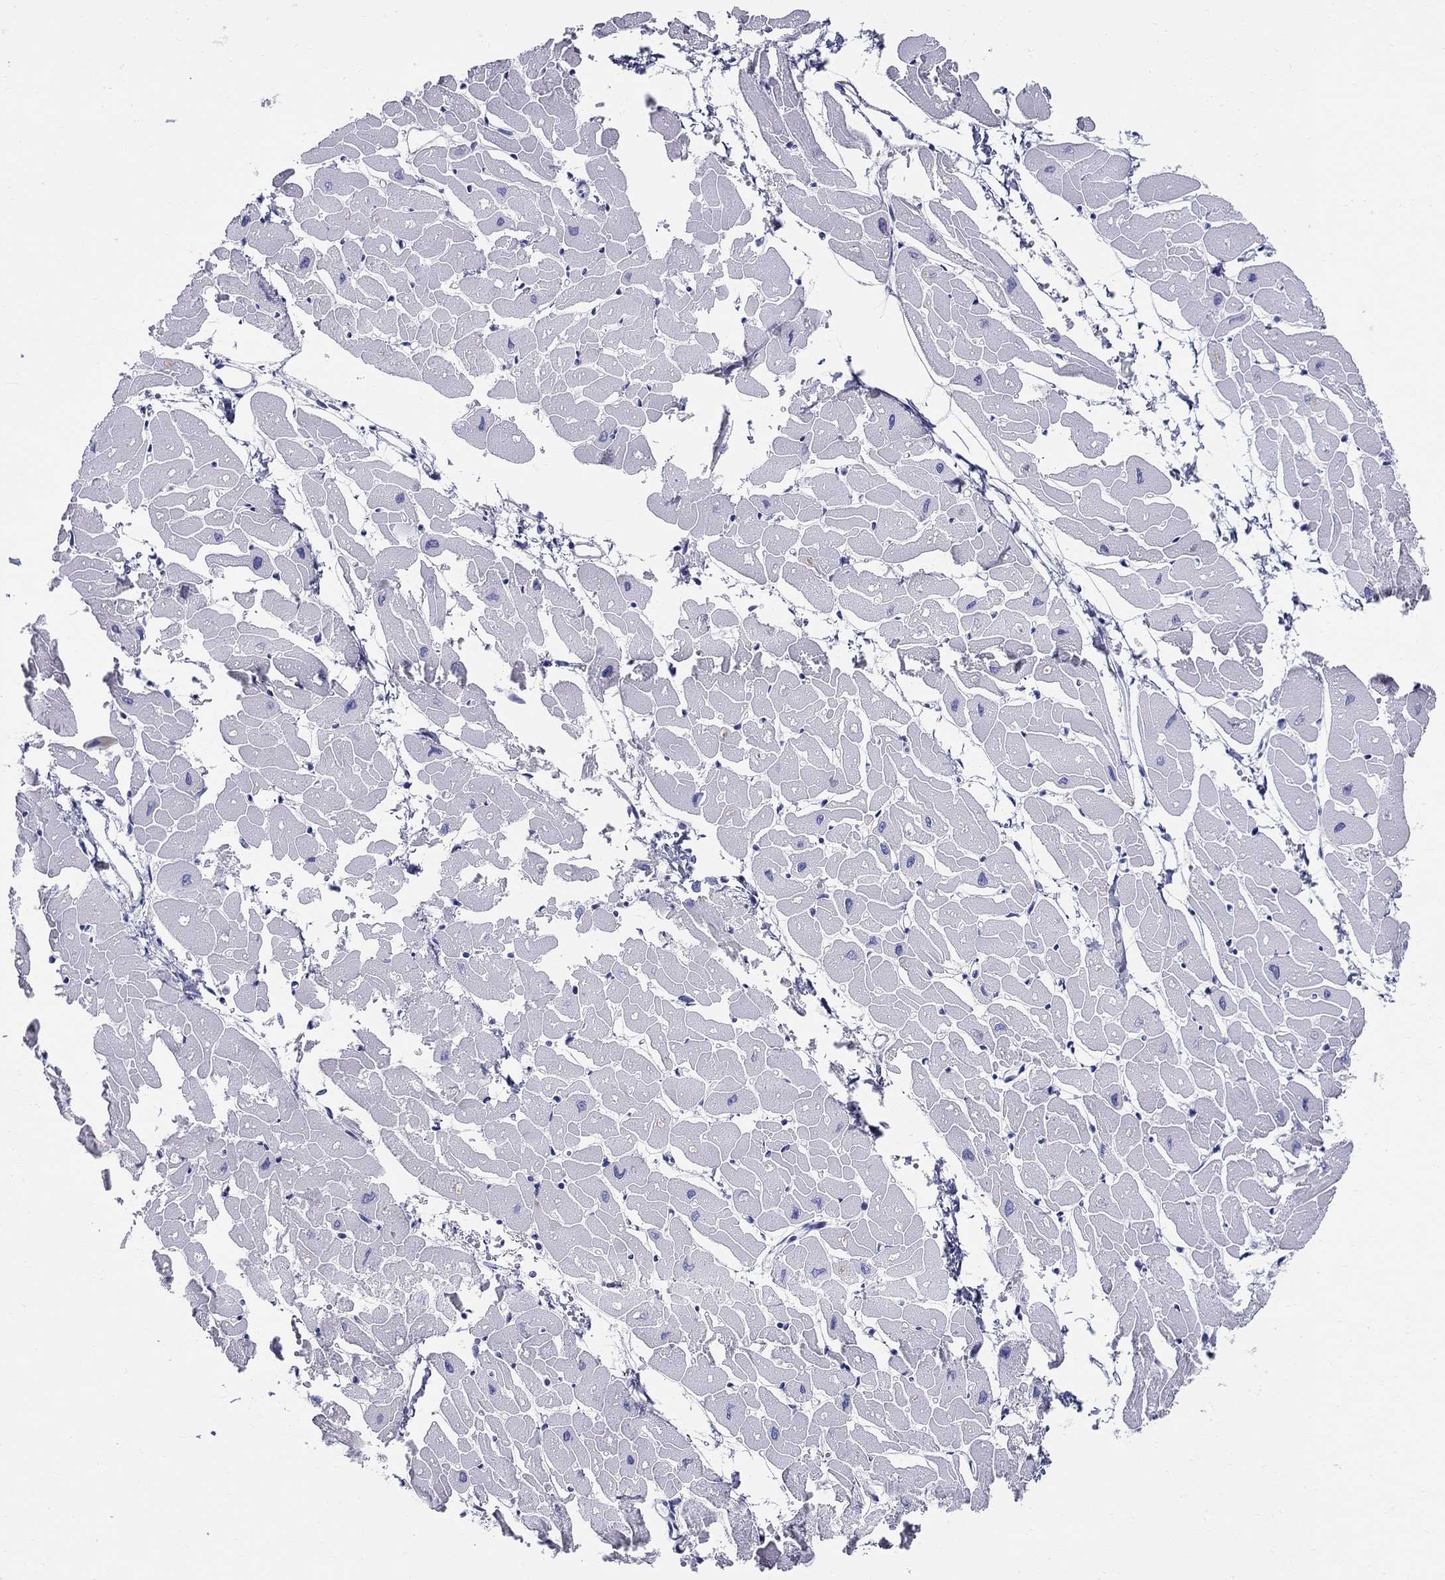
{"staining": {"intensity": "negative", "quantity": "none", "location": "none"}, "tissue": "heart muscle", "cell_type": "Cardiomyocytes", "image_type": "normal", "snomed": [{"axis": "morphology", "description": "Normal tissue, NOS"}, {"axis": "topography", "description": "Heart"}], "caption": "Protein analysis of benign heart muscle reveals no significant staining in cardiomyocytes.", "gene": "LAMP5", "patient": {"sex": "male", "age": 57}}